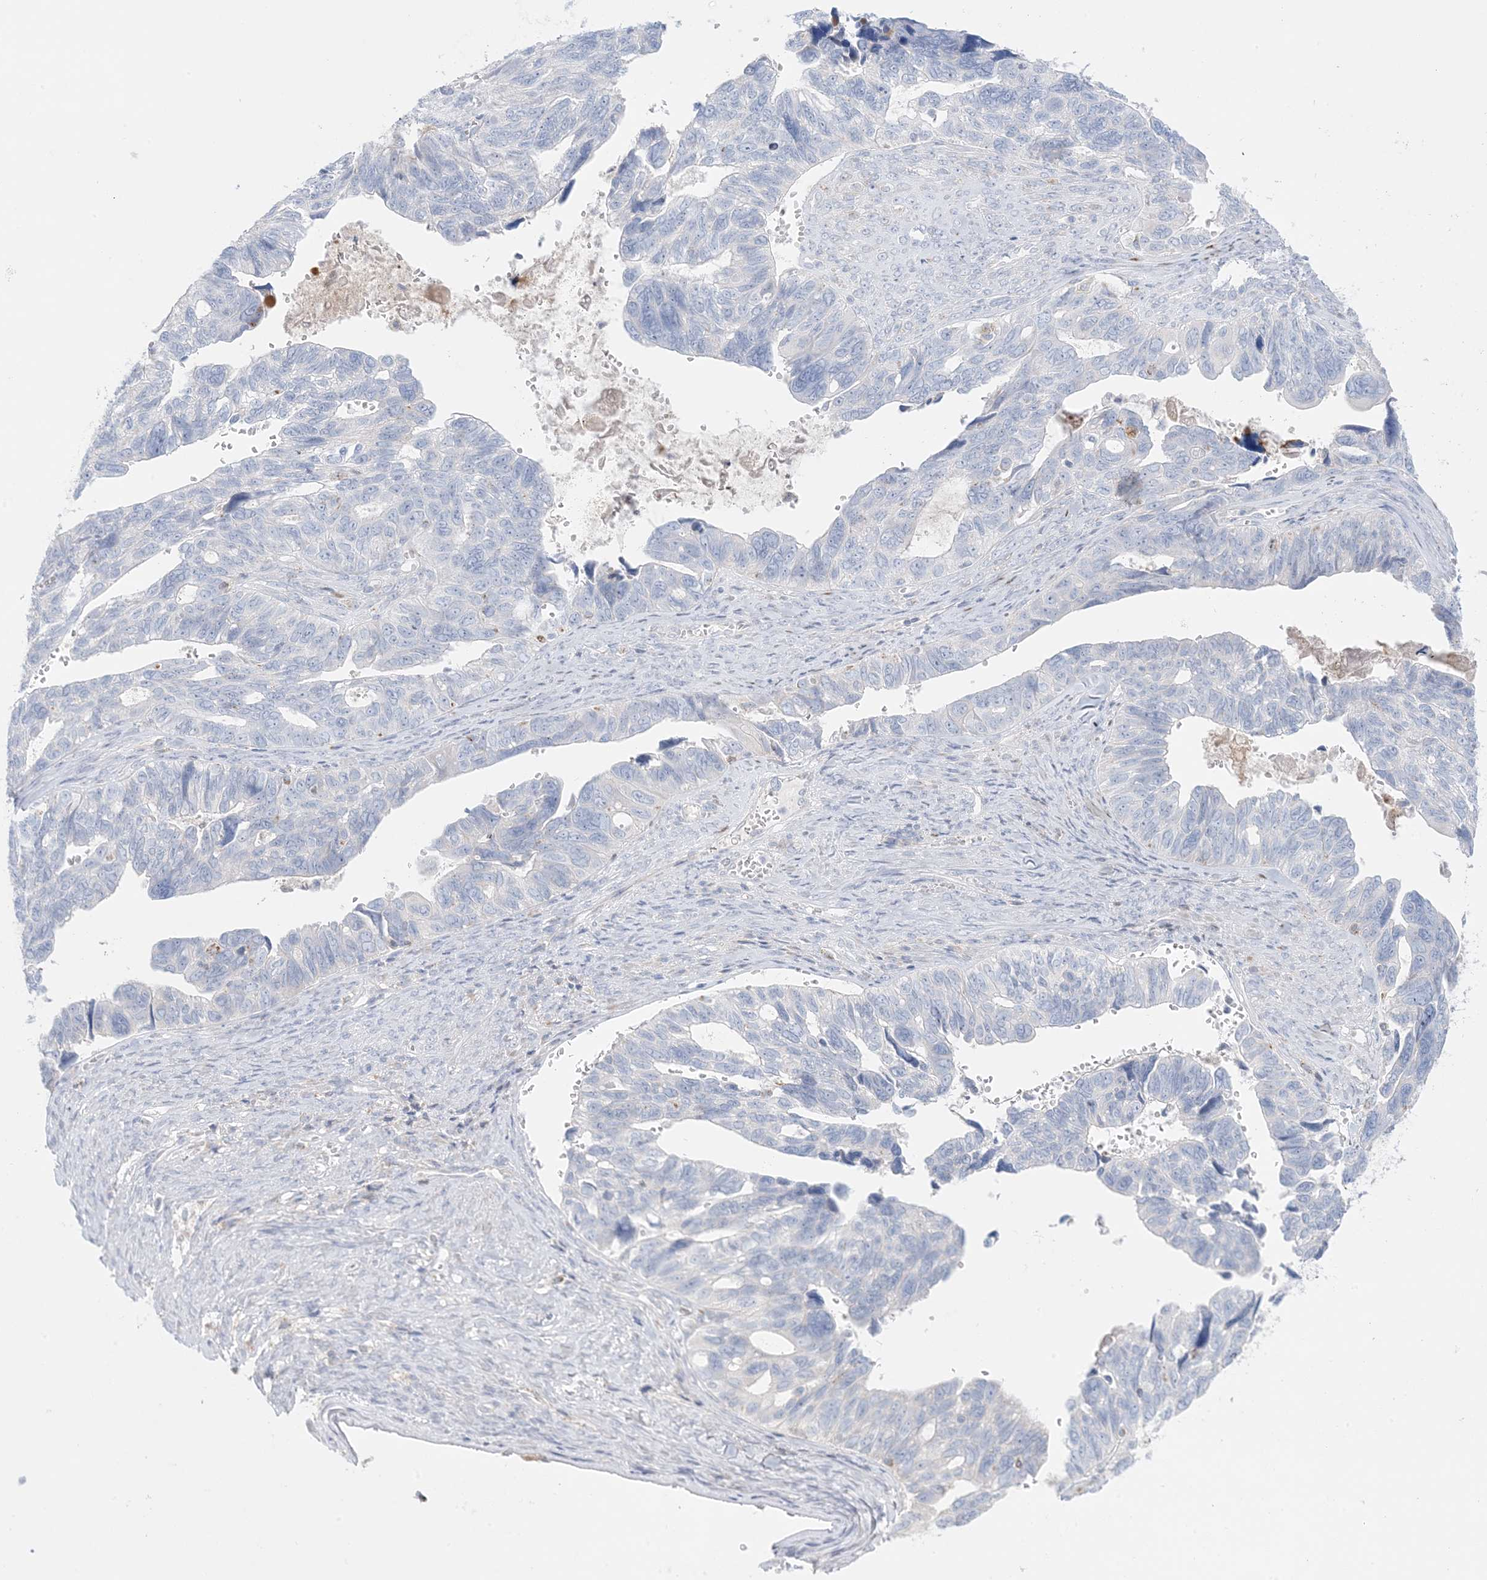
{"staining": {"intensity": "negative", "quantity": "none", "location": "none"}, "tissue": "ovarian cancer", "cell_type": "Tumor cells", "image_type": "cancer", "snomed": [{"axis": "morphology", "description": "Cystadenocarcinoma, serous, NOS"}, {"axis": "topography", "description": "Ovary"}], "caption": "The photomicrograph reveals no staining of tumor cells in ovarian serous cystadenocarcinoma.", "gene": "KCTD6", "patient": {"sex": "female", "age": 79}}